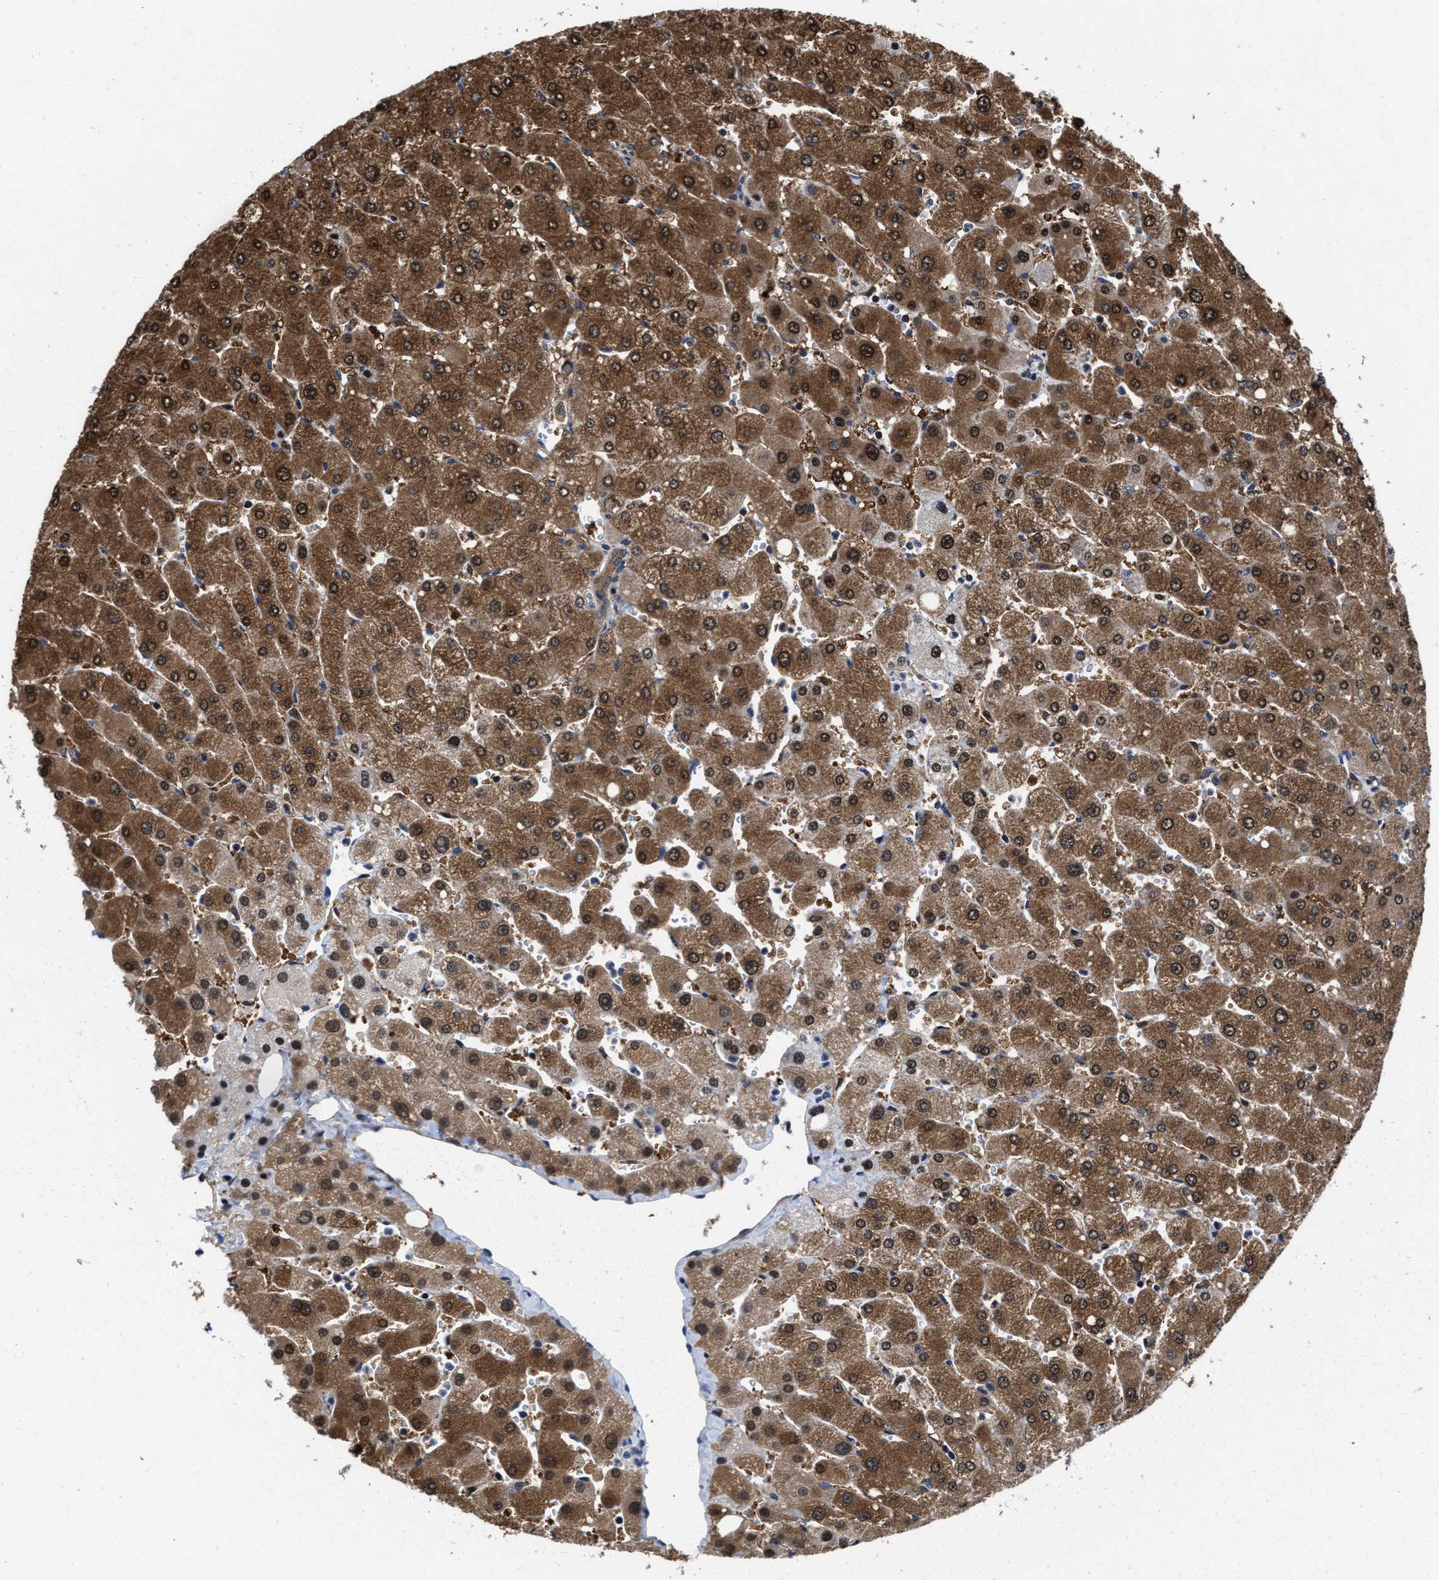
{"staining": {"intensity": "moderate", "quantity": ">75%", "location": "cytoplasmic/membranous,nuclear"}, "tissue": "liver", "cell_type": "Cholangiocytes", "image_type": "normal", "snomed": [{"axis": "morphology", "description": "Normal tissue, NOS"}, {"axis": "topography", "description": "Liver"}], "caption": "IHC micrograph of unremarkable liver: human liver stained using immunohistochemistry demonstrates medium levels of moderate protein expression localized specifically in the cytoplasmic/membranous,nuclear of cholangiocytes, appearing as a cytoplasmic/membranous,nuclear brown color.", "gene": "KIF12", "patient": {"sex": "male", "age": 55}}